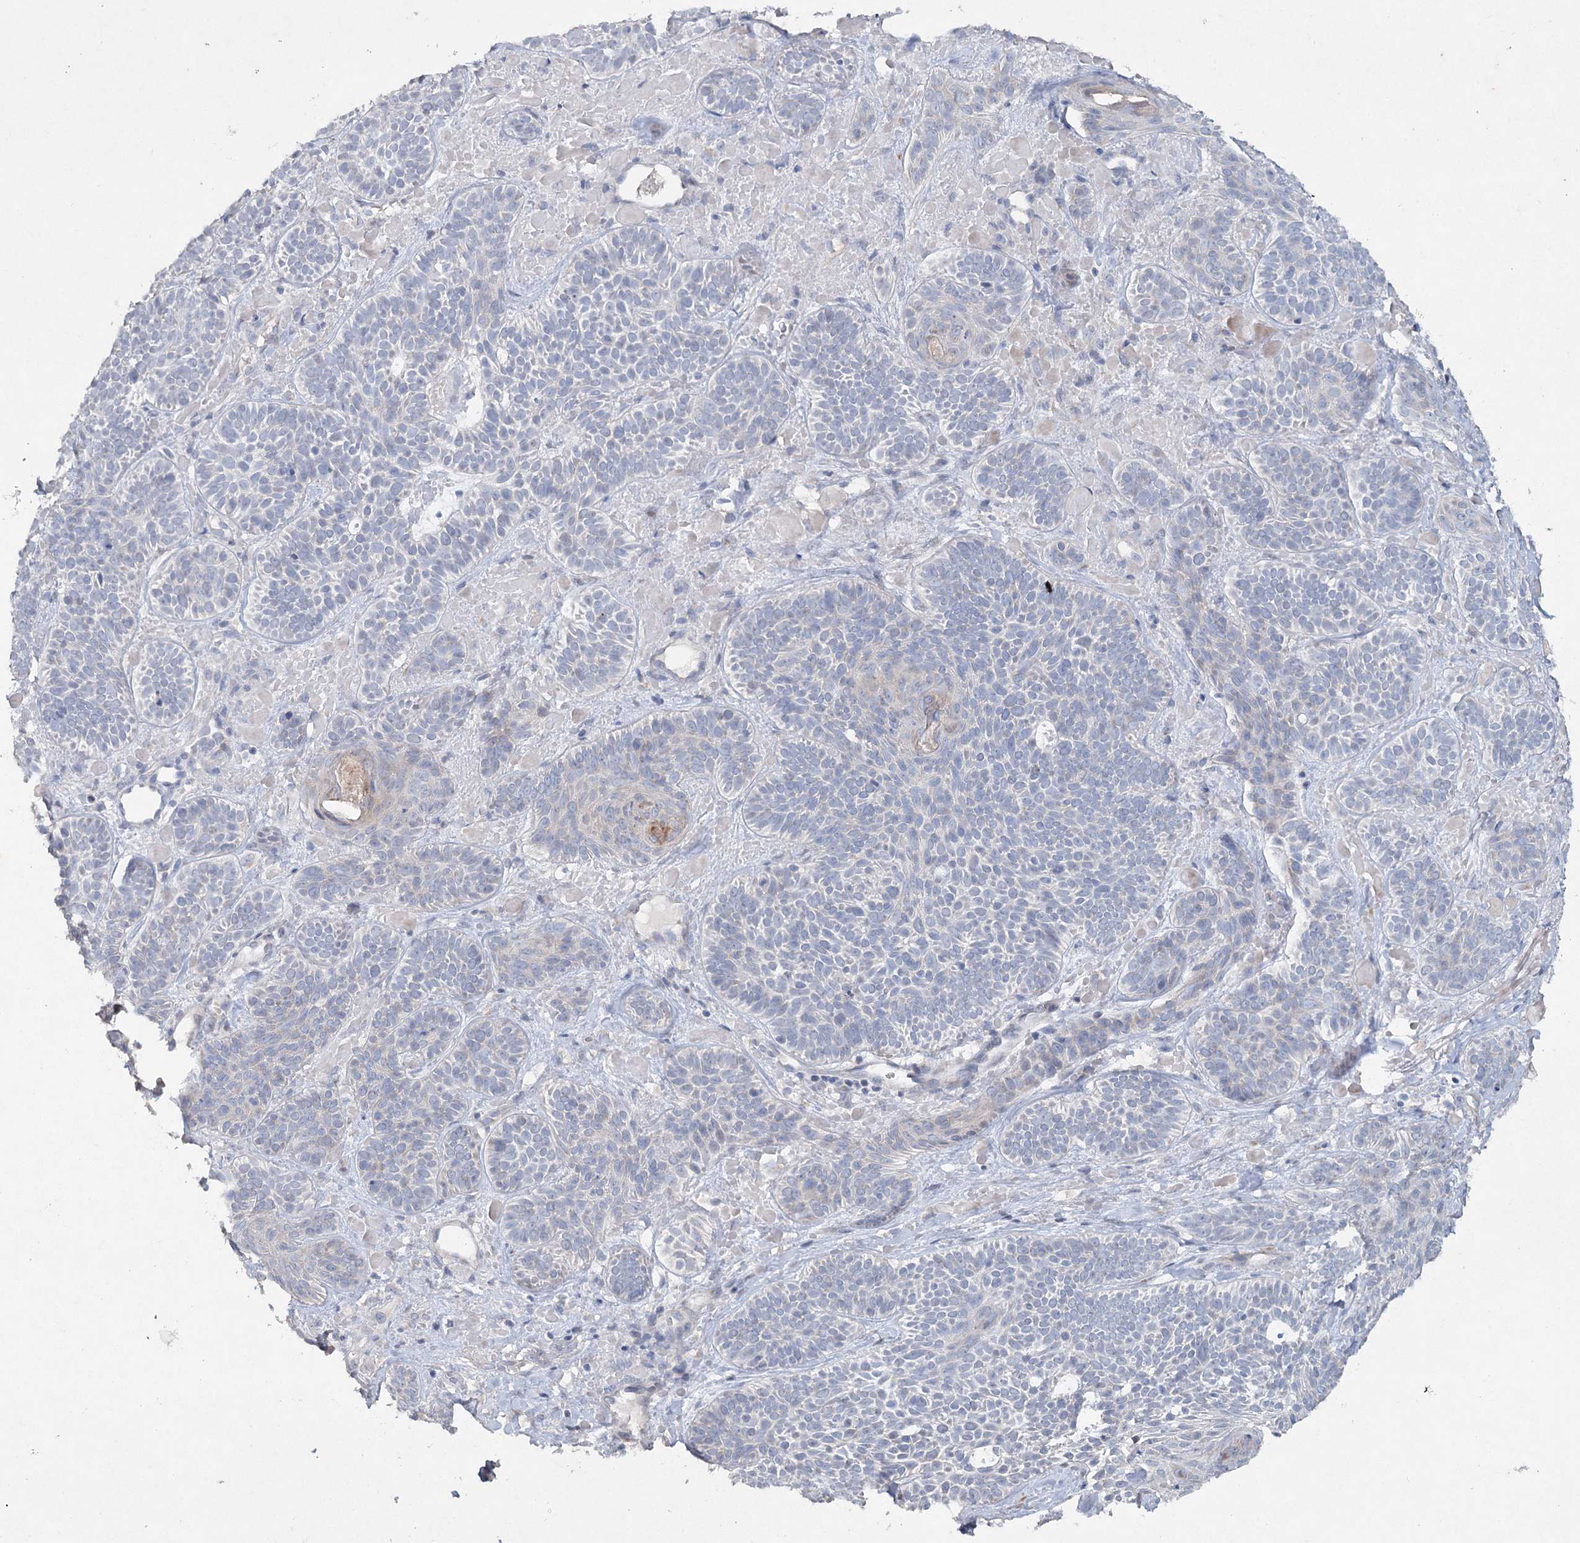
{"staining": {"intensity": "negative", "quantity": "none", "location": "none"}, "tissue": "skin cancer", "cell_type": "Tumor cells", "image_type": "cancer", "snomed": [{"axis": "morphology", "description": "Basal cell carcinoma"}, {"axis": "topography", "description": "Skin"}], "caption": "Immunohistochemistry (IHC) image of human skin basal cell carcinoma stained for a protein (brown), which exhibits no positivity in tumor cells.", "gene": "RFX6", "patient": {"sex": "male", "age": 85}}